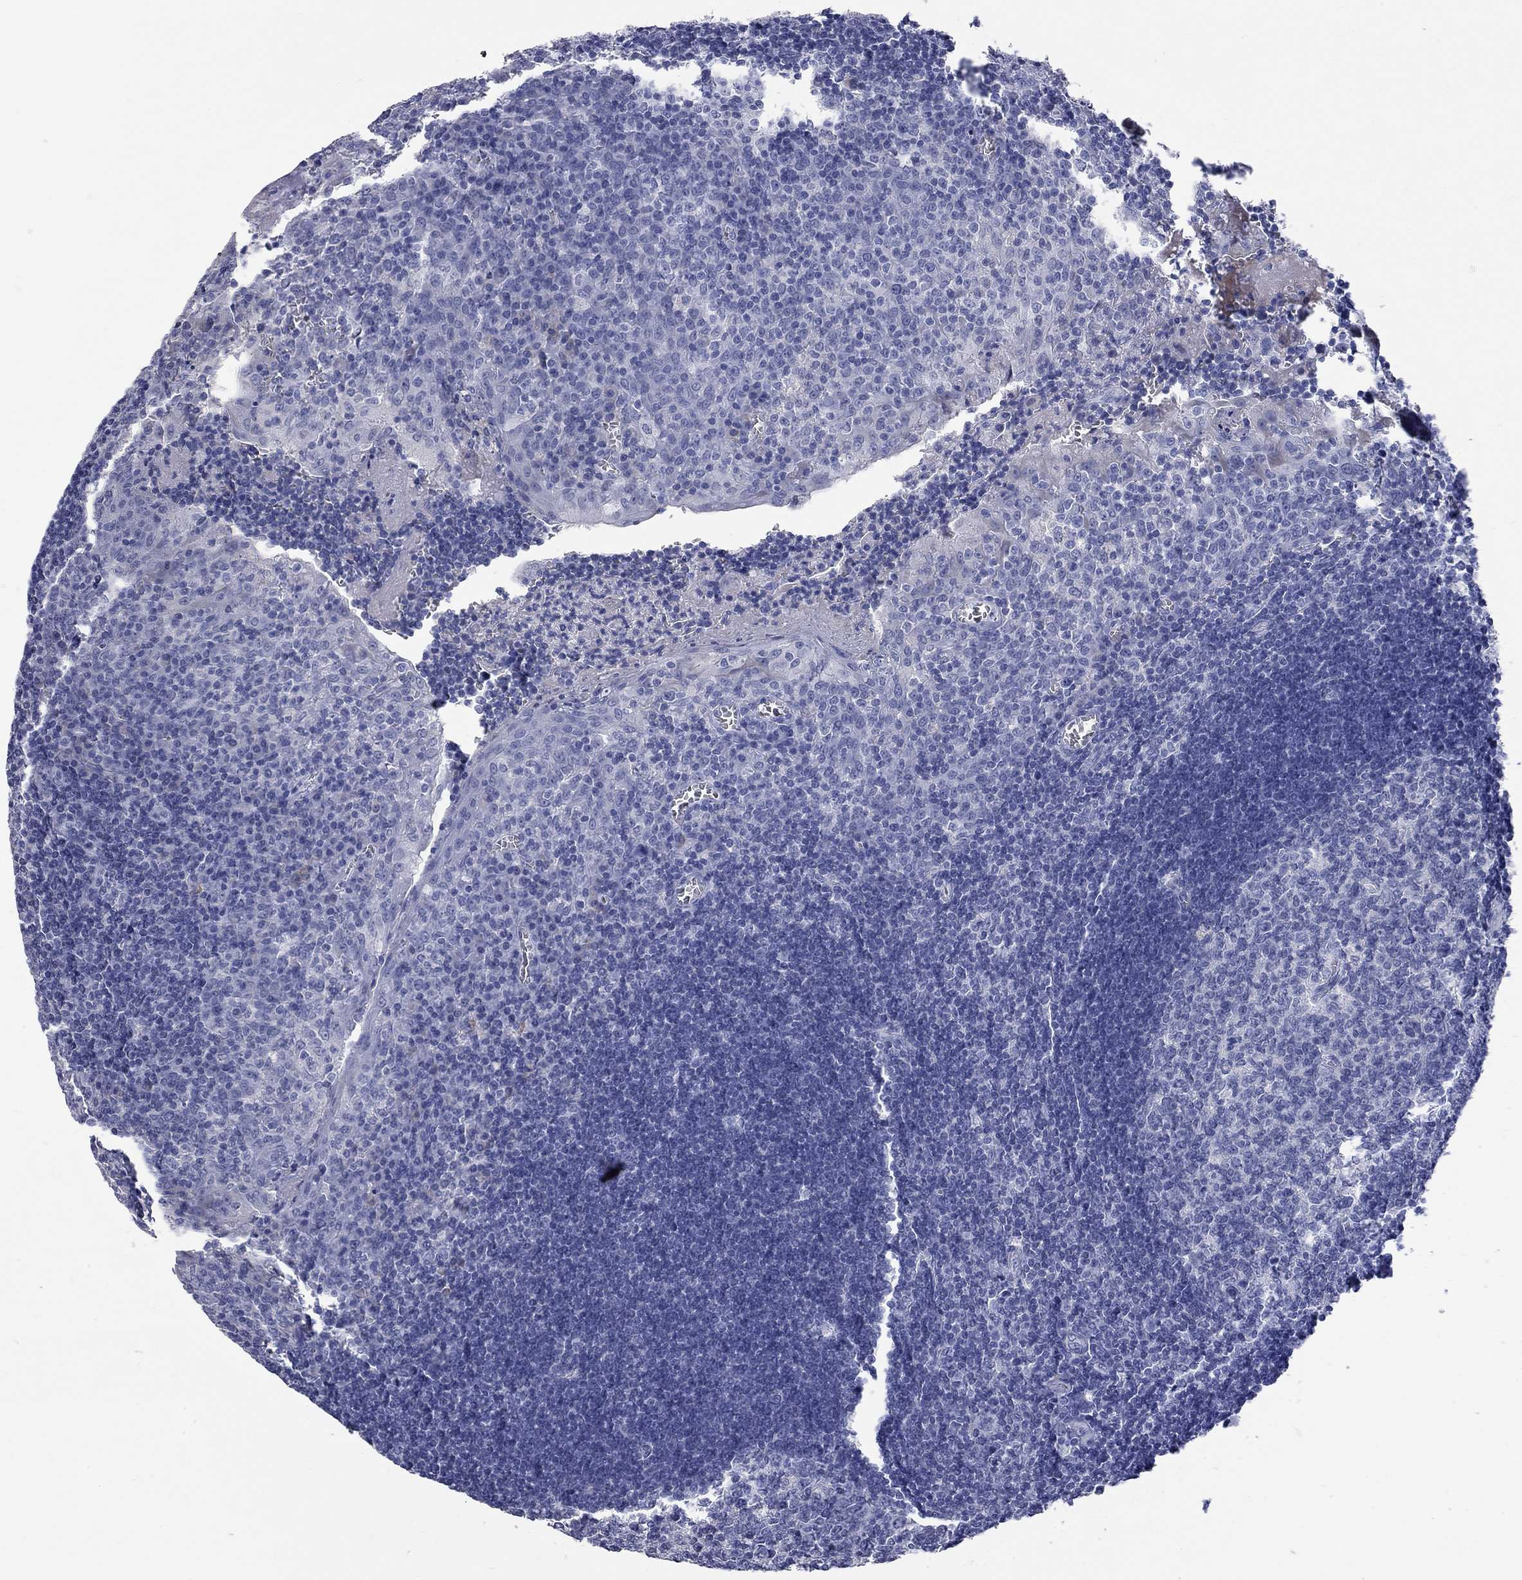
{"staining": {"intensity": "negative", "quantity": "none", "location": "none"}, "tissue": "tonsil", "cell_type": "Germinal center cells", "image_type": "normal", "snomed": [{"axis": "morphology", "description": "Normal tissue, NOS"}, {"axis": "topography", "description": "Tonsil"}], "caption": "This photomicrograph is of unremarkable tonsil stained with immunohistochemistry to label a protein in brown with the nuclei are counter-stained blue. There is no expression in germinal center cells.", "gene": "FAM221B", "patient": {"sex": "female", "age": 12}}